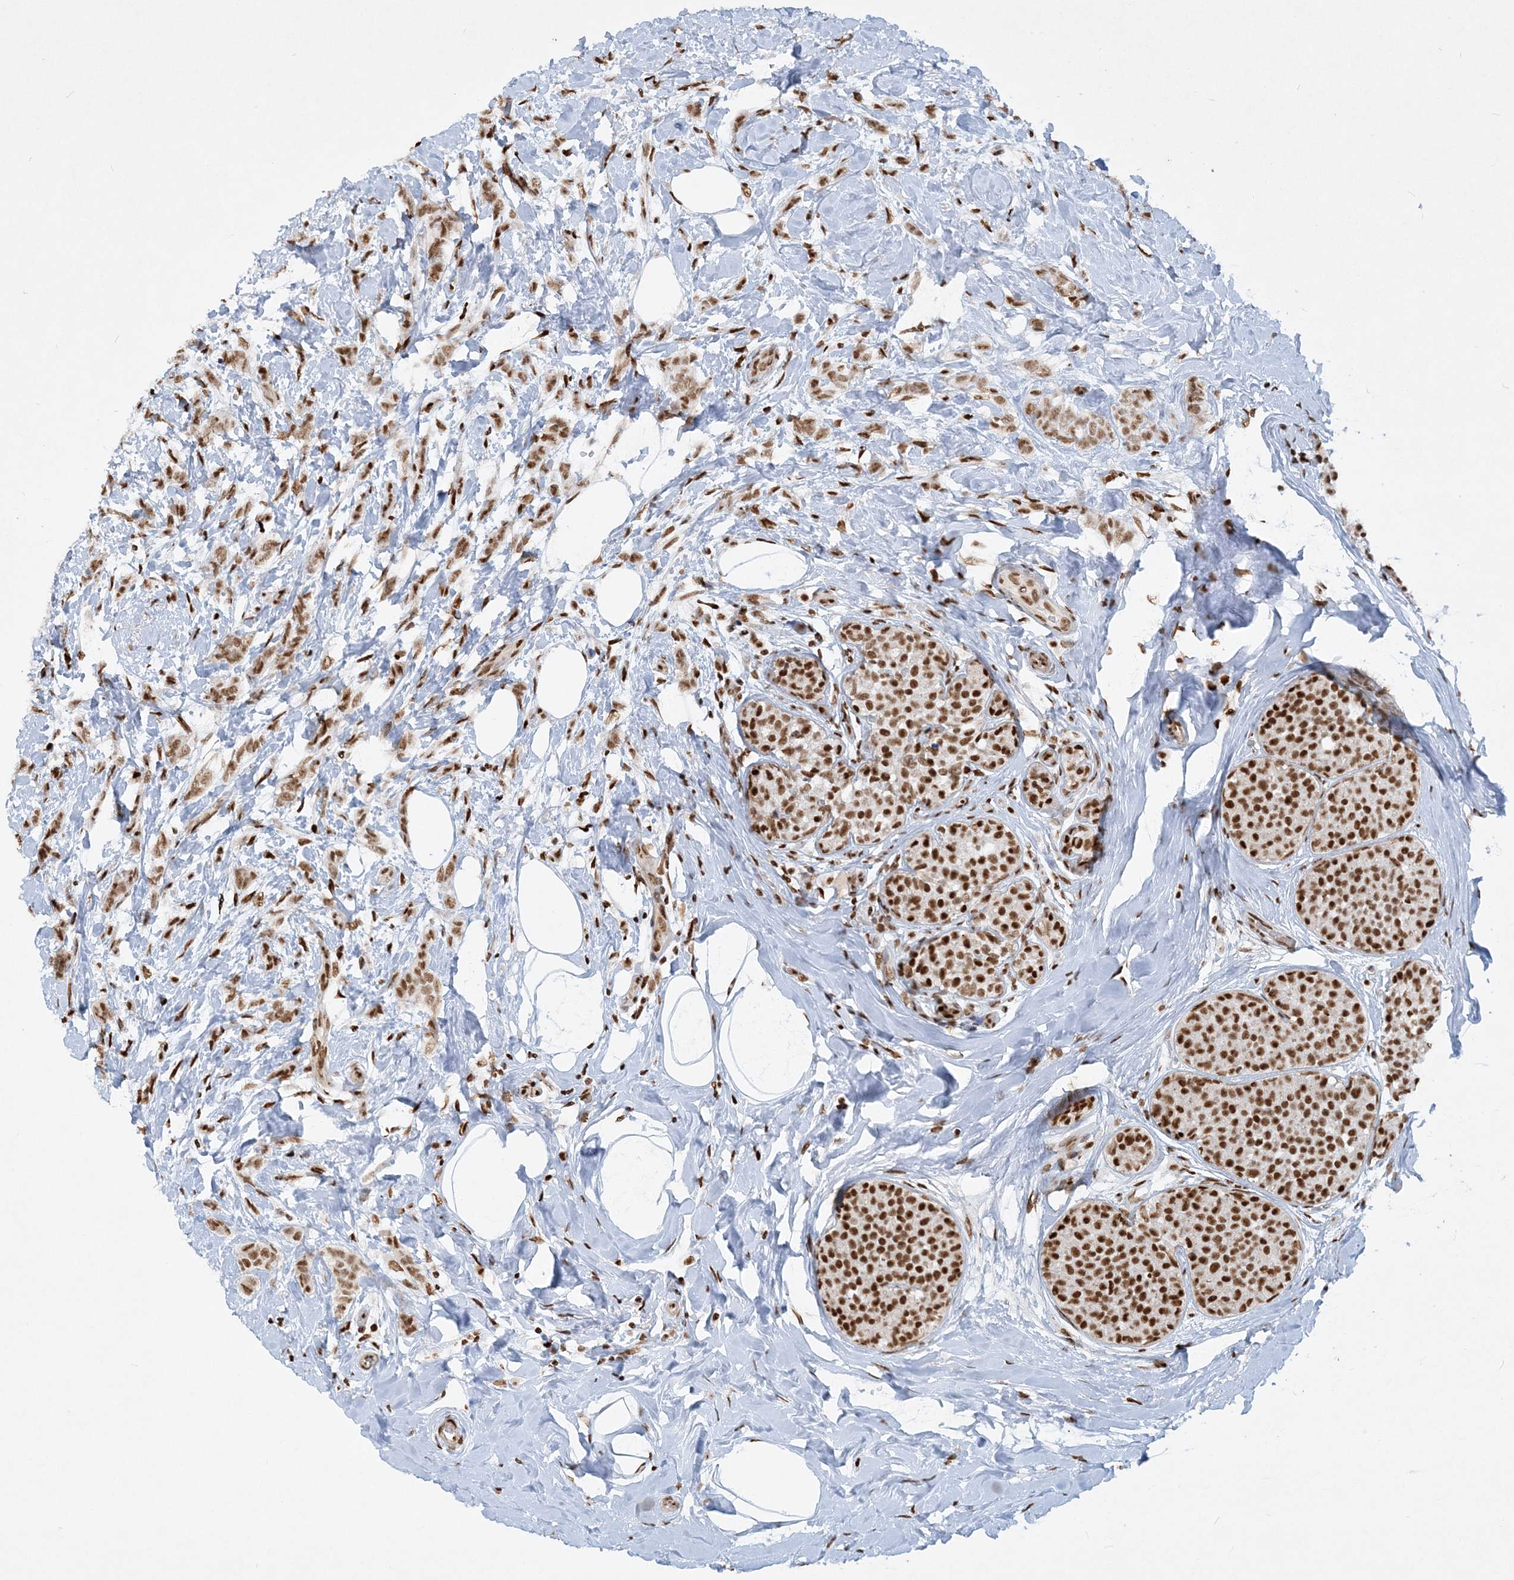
{"staining": {"intensity": "moderate", "quantity": ">75%", "location": "nuclear"}, "tissue": "breast cancer", "cell_type": "Tumor cells", "image_type": "cancer", "snomed": [{"axis": "morphology", "description": "Lobular carcinoma, in situ"}, {"axis": "morphology", "description": "Lobular carcinoma"}, {"axis": "topography", "description": "Breast"}], "caption": "A brown stain highlights moderate nuclear staining of a protein in human lobular carcinoma (breast) tumor cells.", "gene": "DELE1", "patient": {"sex": "female", "age": 41}}